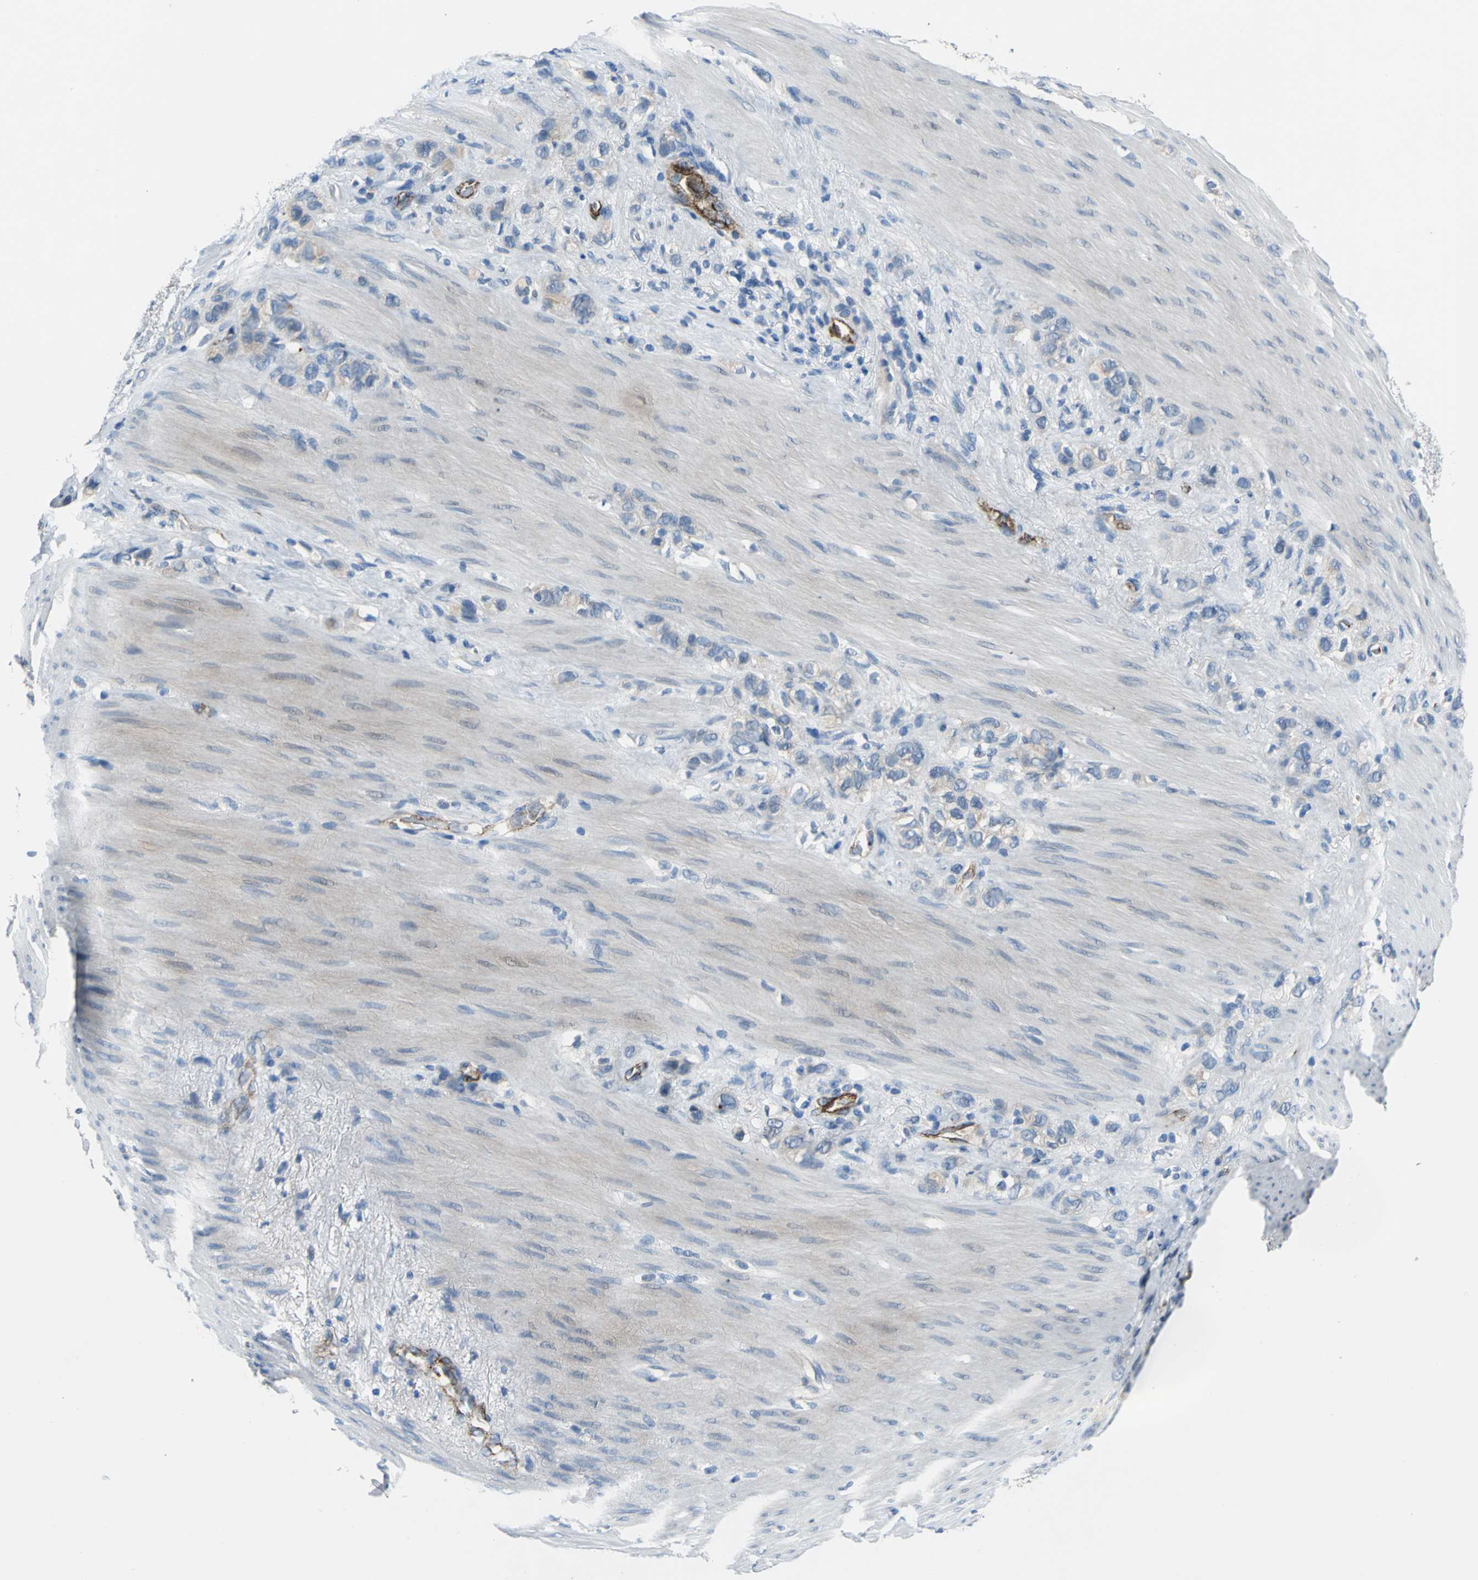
{"staining": {"intensity": "moderate", "quantity": "<25%", "location": "cytoplasmic/membranous"}, "tissue": "stomach cancer", "cell_type": "Tumor cells", "image_type": "cancer", "snomed": [{"axis": "morphology", "description": "Normal tissue, NOS"}, {"axis": "morphology", "description": "Adenocarcinoma, NOS"}, {"axis": "morphology", "description": "Adenocarcinoma, High grade"}, {"axis": "topography", "description": "Stomach, upper"}, {"axis": "topography", "description": "Stomach"}], "caption": "About <25% of tumor cells in stomach cancer display moderate cytoplasmic/membranous protein positivity as visualized by brown immunohistochemical staining.", "gene": "SELP", "patient": {"sex": "female", "age": 65}}